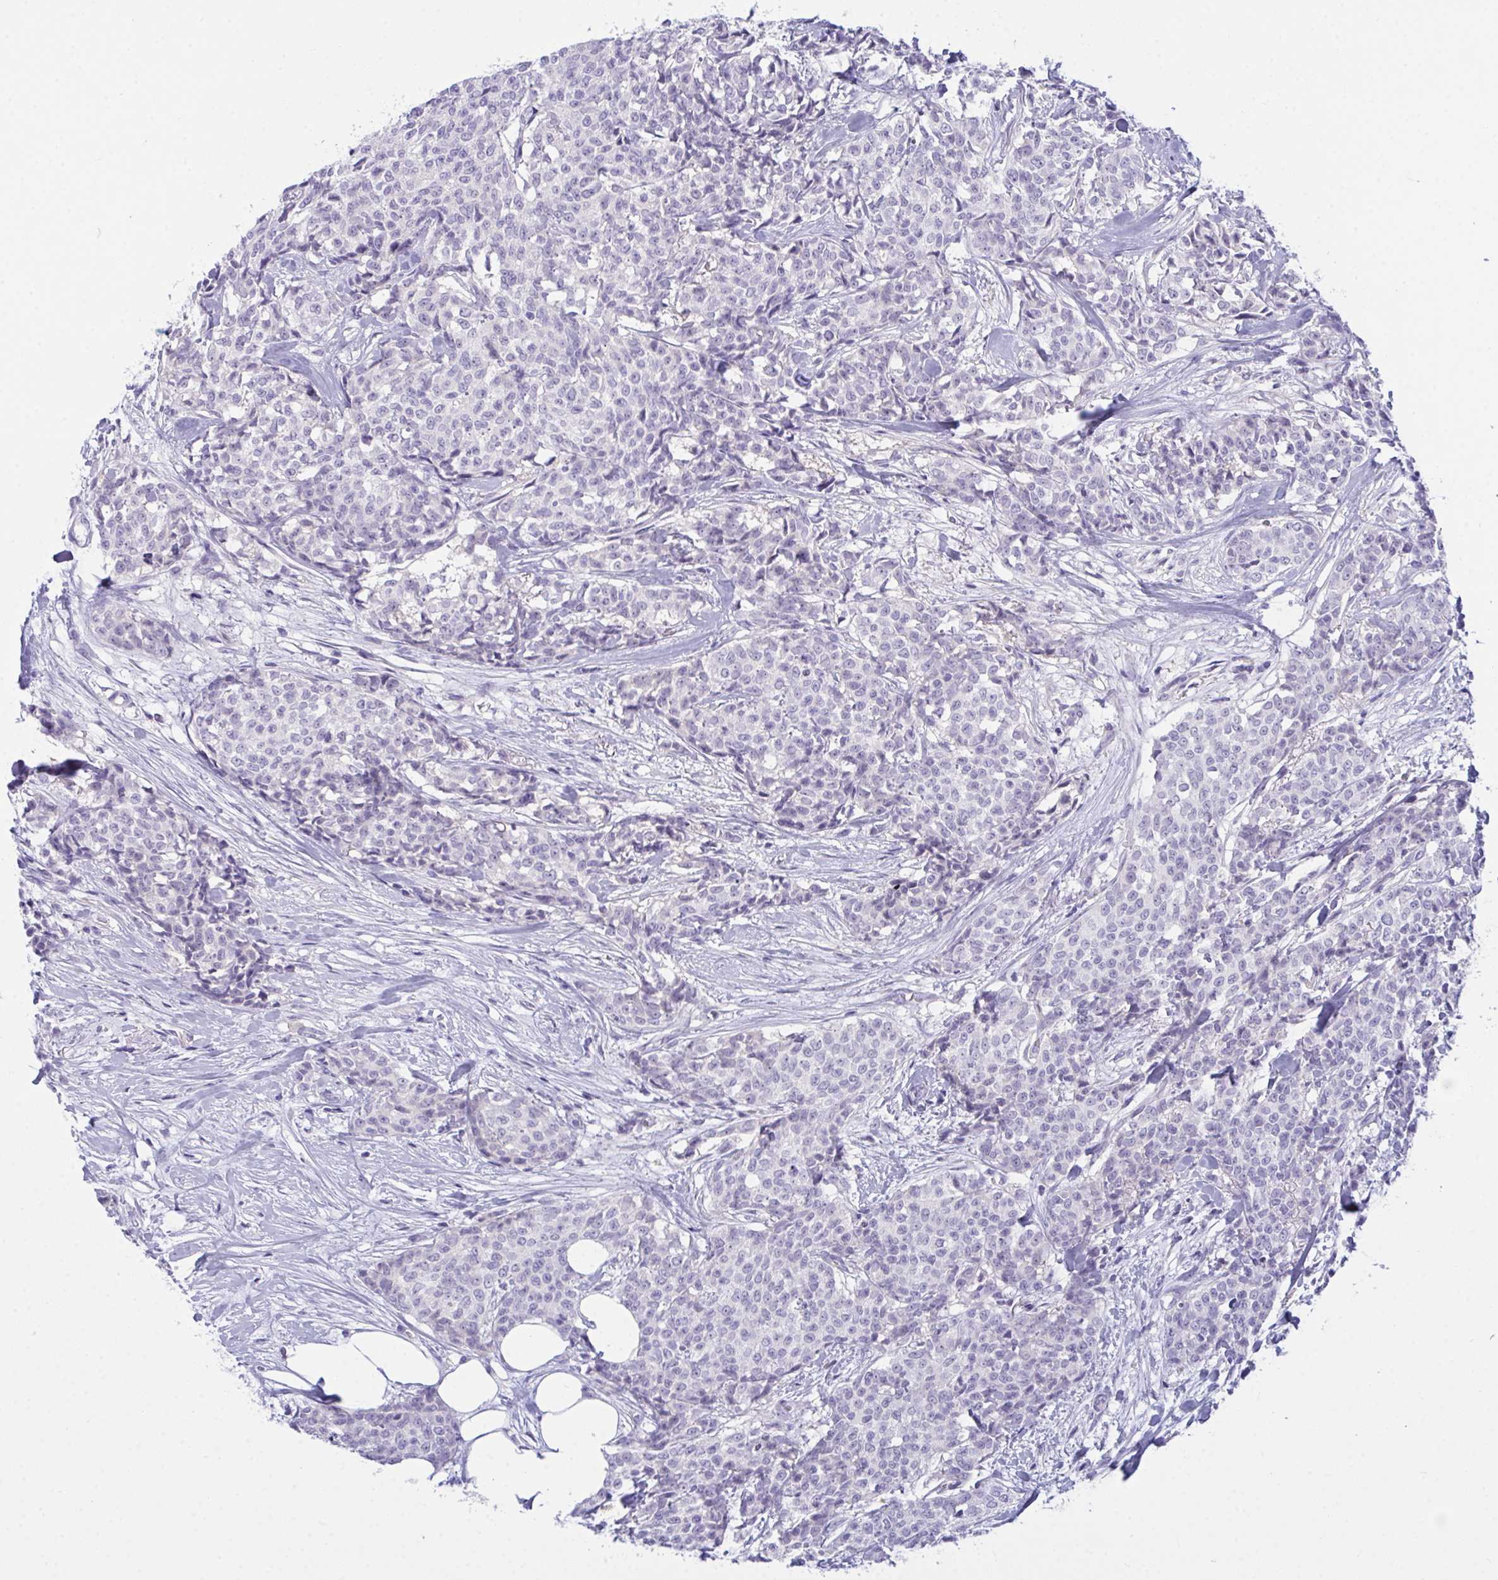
{"staining": {"intensity": "negative", "quantity": "none", "location": "none"}, "tissue": "breast cancer", "cell_type": "Tumor cells", "image_type": "cancer", "snomed": [{"axis": "morphology", "description": "Duct carcinoma"}, {"axis": "topography", "description": "Breast"}], "caption": "A high-resolution micrograph shows immunohistochemistry staining of breast infiltrating ductal carcinoma, which displays no significant expression in tumor cells. (DAB immunohistochemistry, high magnification).", "gene": "SEMA6B", "patient": {"sex": "female", "age": 91}}